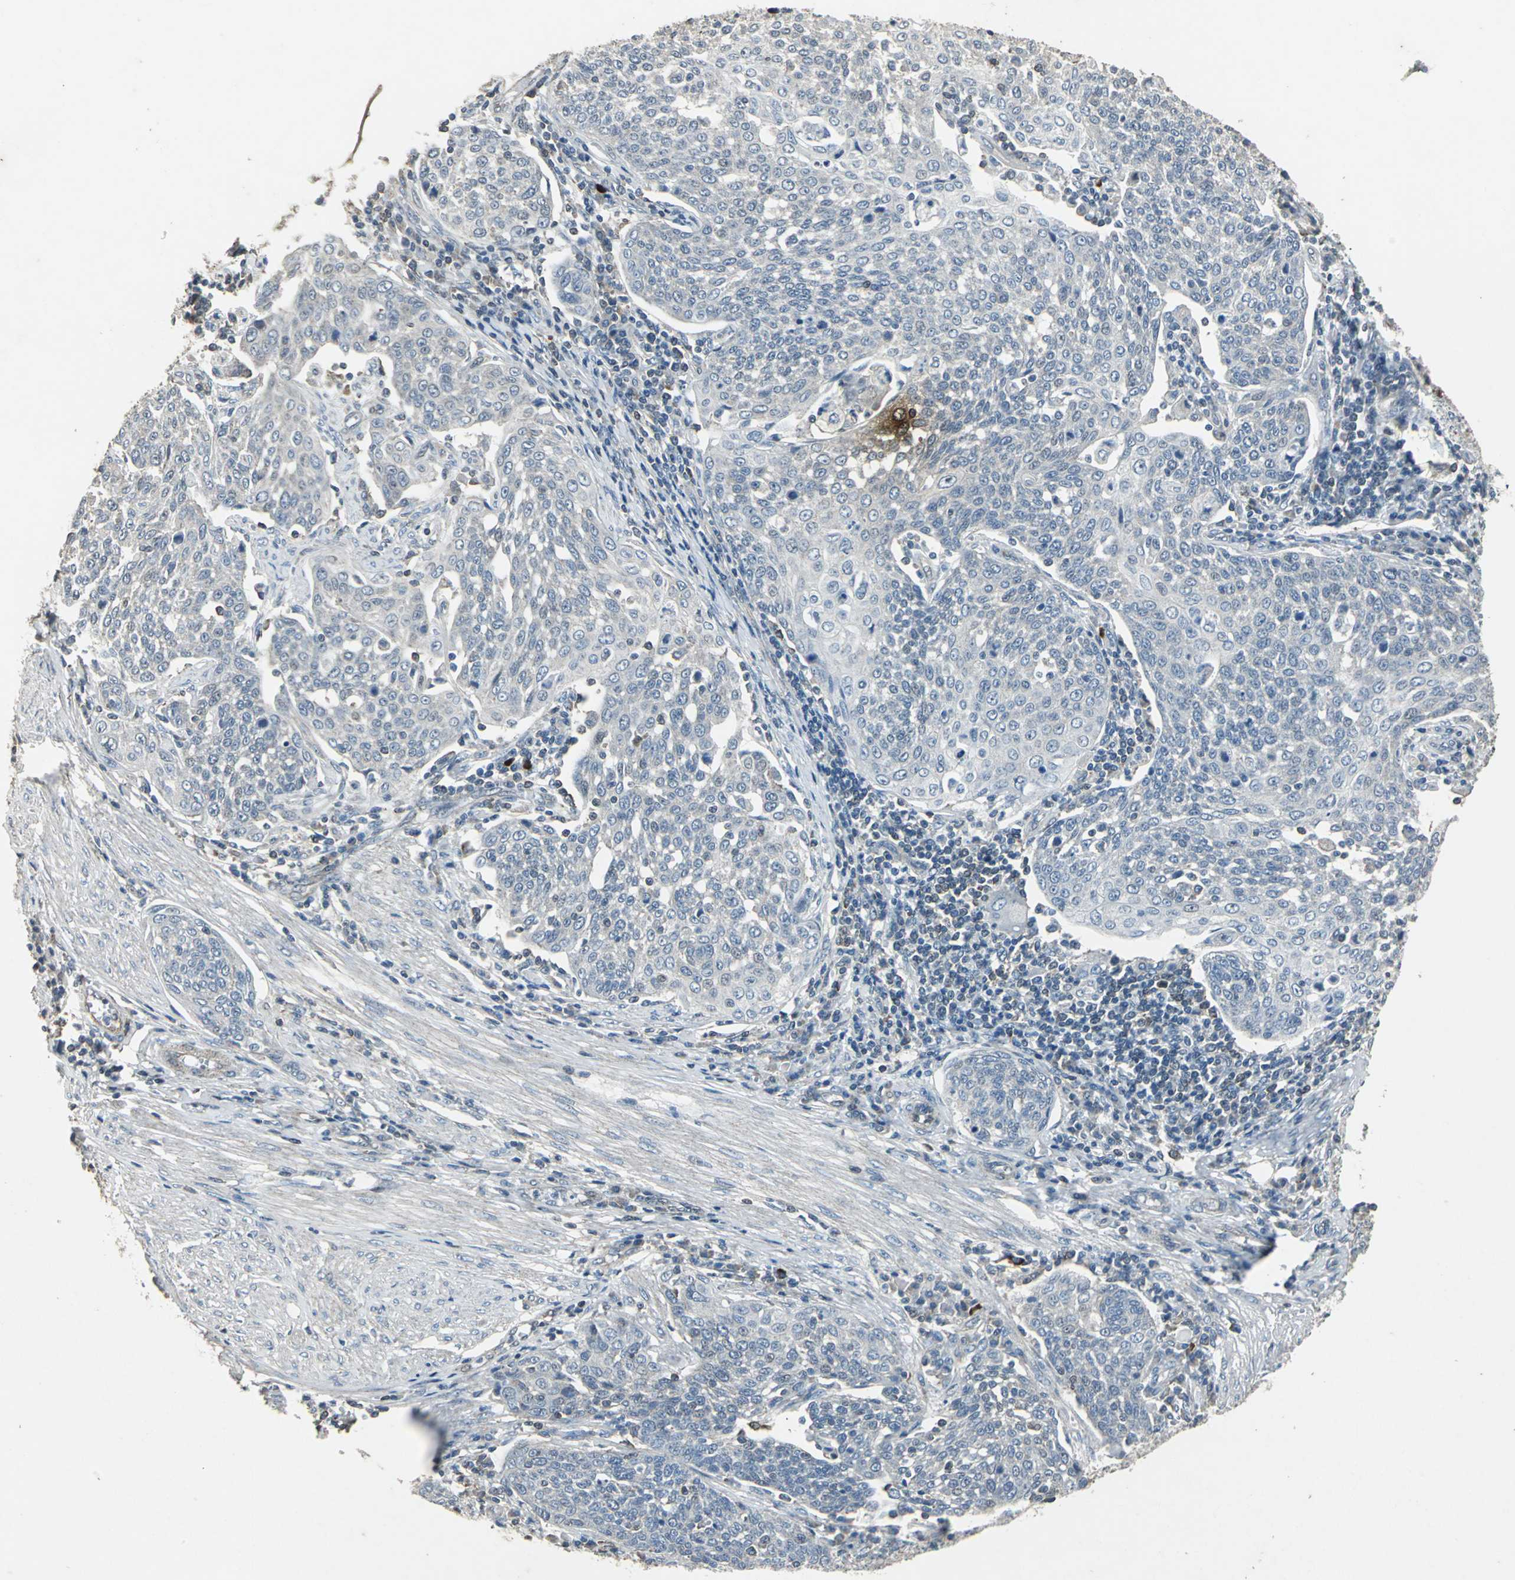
{"staining": {"intensity": "negative", "quantity": "none", "location": "none"}, "tissue": "cervical cancer", "cell_type": "Tumor cells", "image_type": "cancer", "snomed": [{"axis": "morphology", "description": "Squamous cell carcinoma, NOS"}, {"axis": "topography", "description": "Cervix"}], "caption": "Human cervical cancer (squamous cell carcinoma) stained for a protein using IHC demonstrates no expression in tumor cells.", "gene": "DNAJB4", "patient": {"sex": "female", "age": 34}}